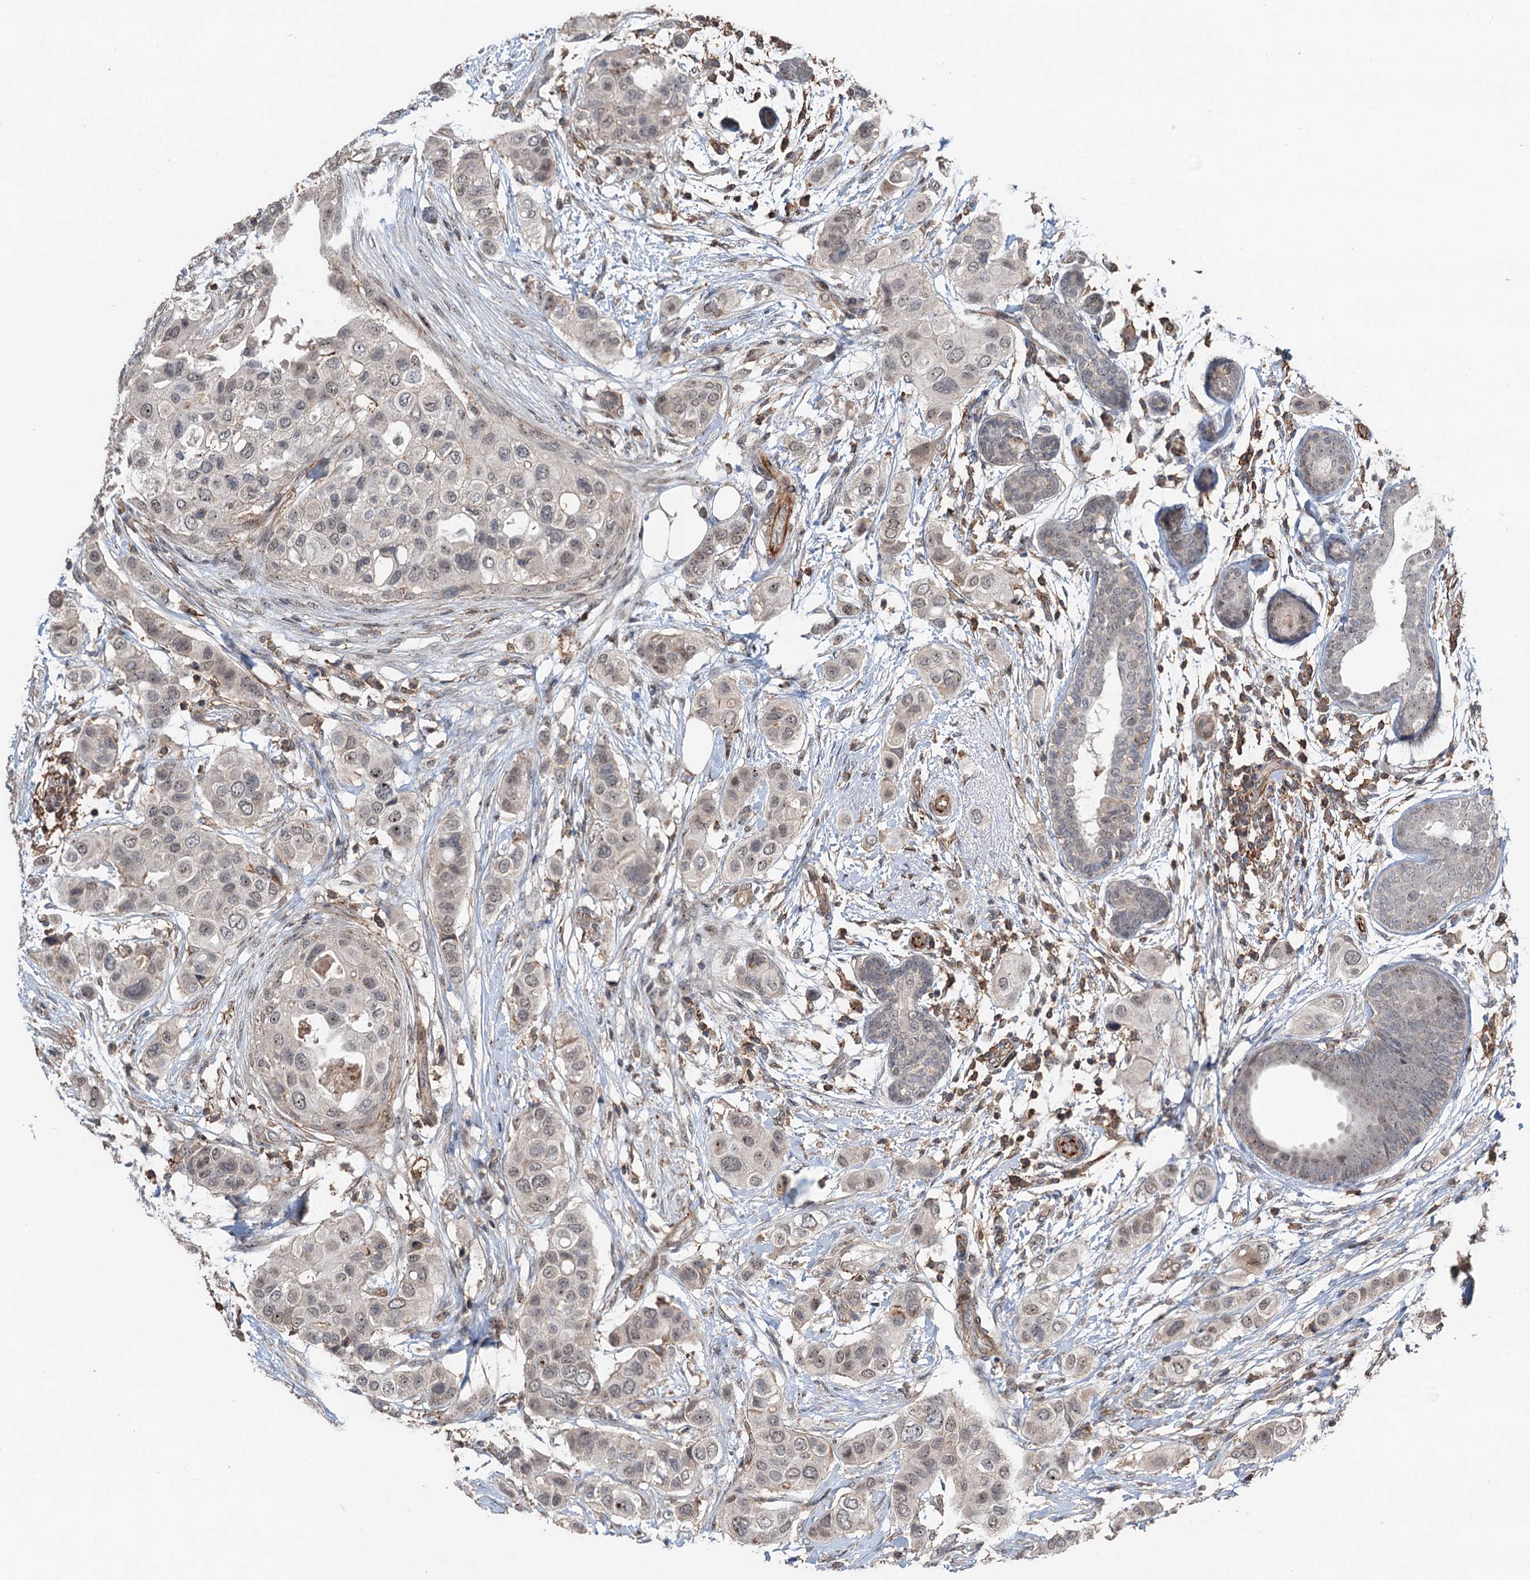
{"staining": {"intensity": "weak", "quantity": "<25%", "location": "cytoplasmic/membranous,nuclear"}, "tissue": "breast cancer", "cell_type": "Tumor cells", "image_type": "cancer", "snomed": [{"axis": "morphology", "description": "Lobular carcinoma"}, {"axis": "topography", "description": "Breast"}], "caption": "The histopathology image shows no significant staining in tumor cells of lobular carcinoma (breast).", "gene": "TMA16", "patient": {"sex": "female", "age": 51}}